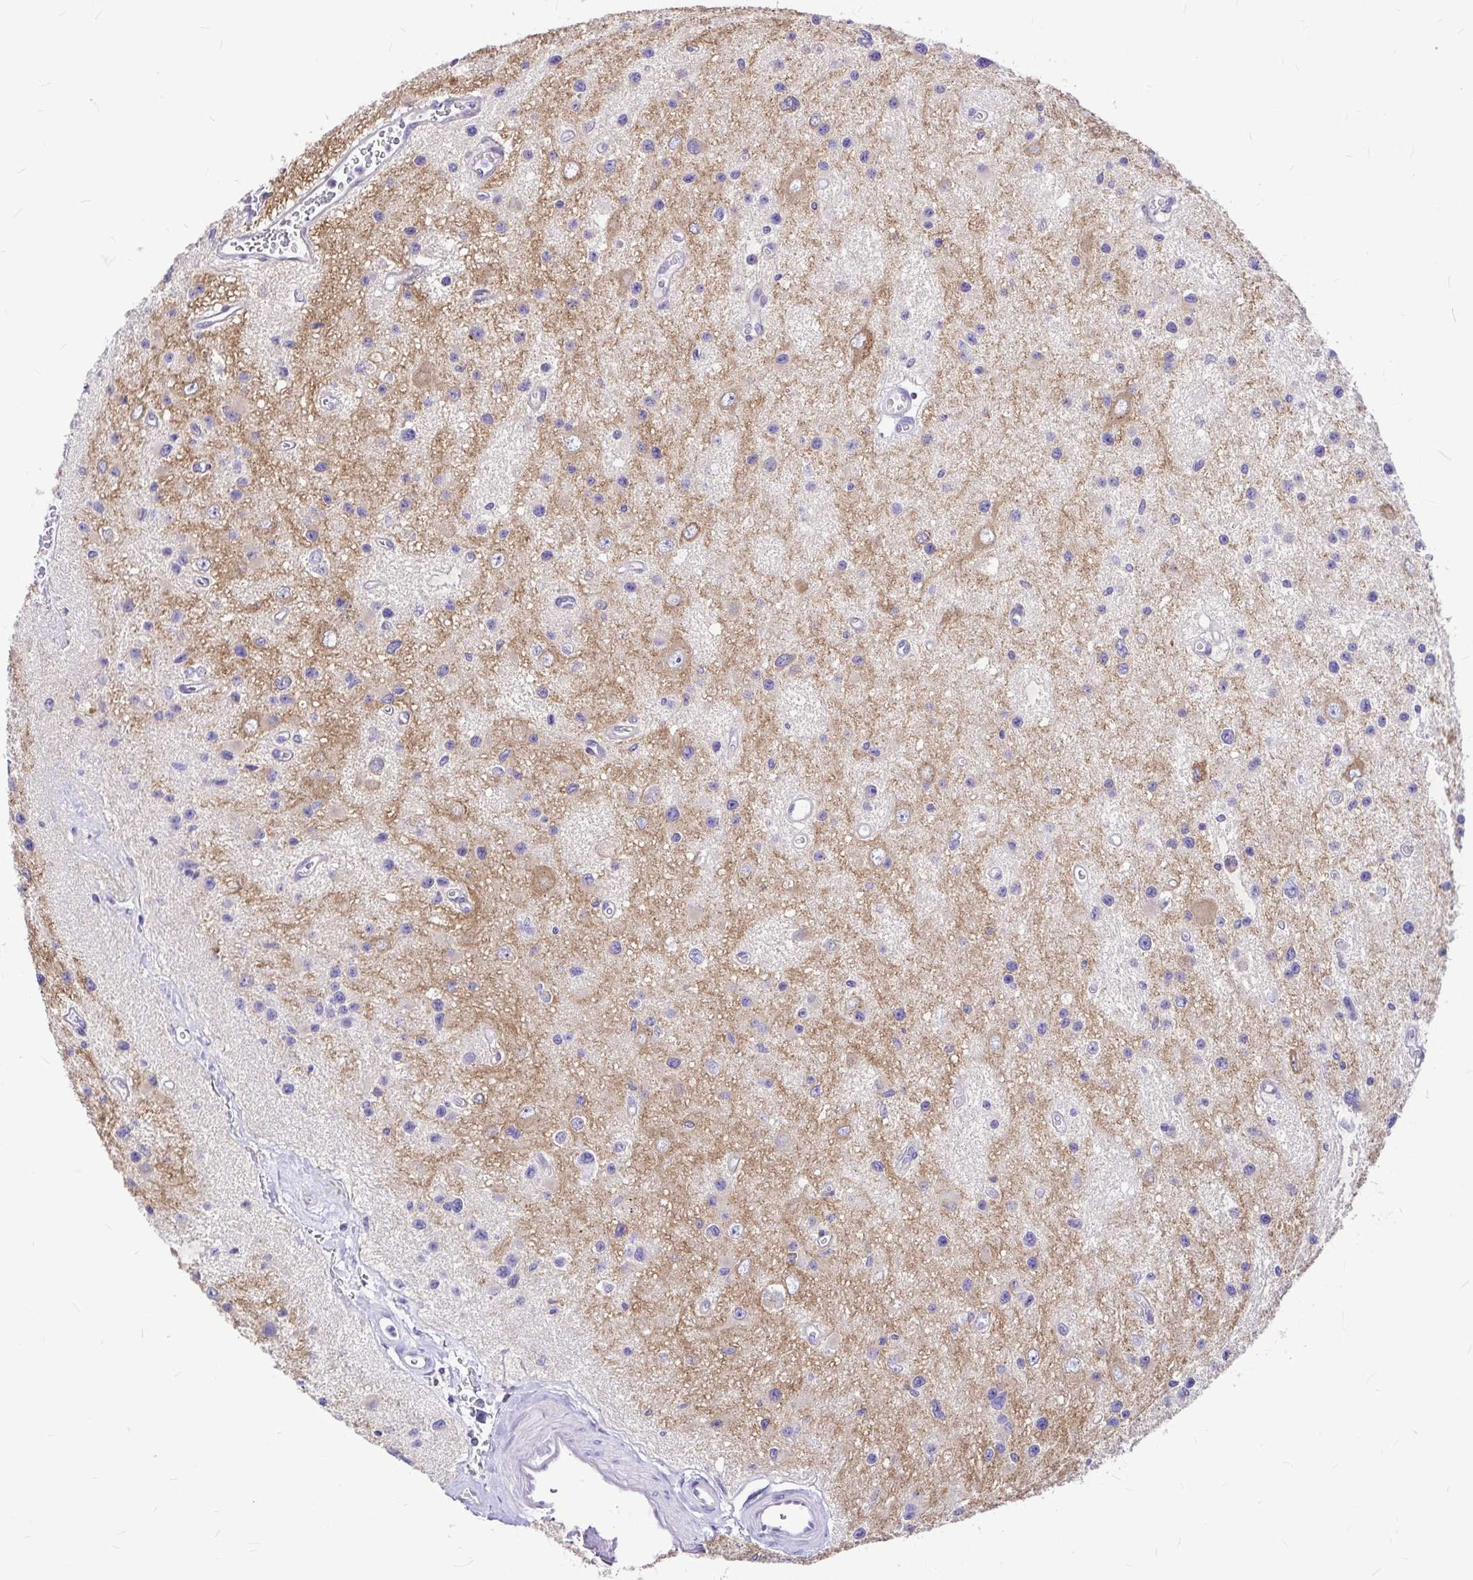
{"staining": {"intensity": "negative", "quantity": "none", "location": "none"}, "tissue": "glioma", "cell_type": "Tumor cells", "image_type": "cancer", "snomed": [{"axis": "morphology", "description": "Glioma, malignant, Low grade"}, {"axis": "topography", "description": "Brain"}], "caption": "Immunohistochemistry image of human glioma stained for a protein (brown), which reveals no positivity in tumor cells.", "gene": "GABBR2", "patient": {"sex": "male", "age": 43}}